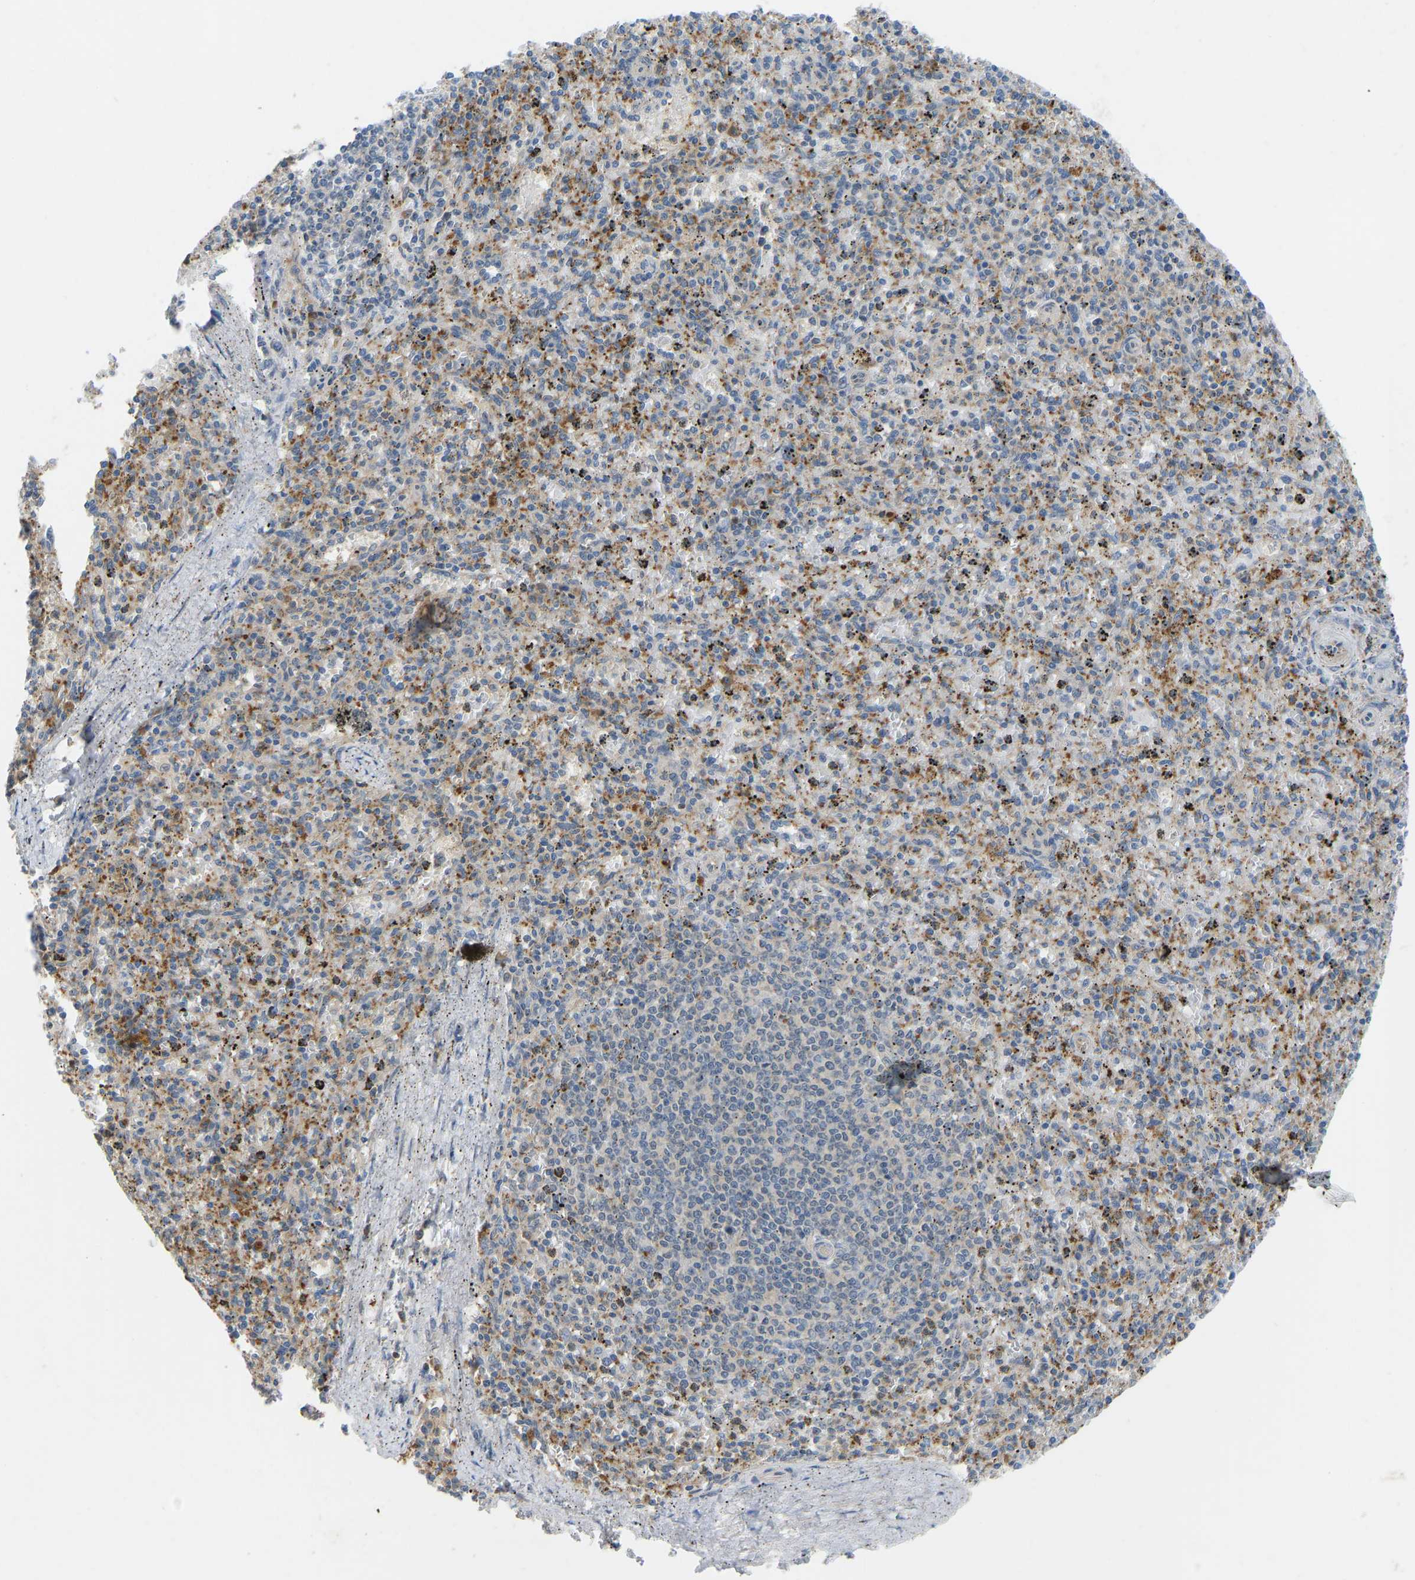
{"staining": {"intensity": "moderate", "quantity": "<25%", "location": "cytoplasmic/membranous"}, "tissue": "spleen", "cell_type": "Cells in red pulp", "image_type": "normal", "snomed": [{"axis": "morphology", "description": "Normal tissue, NOS"}, {"axis": "topography", "description": "Spleen"}], "caption": "Spleen stained with immunohistochemistry (IHC) shows moderate cytoplasmic/membranous expression in about <25% of cells in red pulp. (Stains: DAB (3,3'-diaminobenzidine) in brown, nuclei in blue, Microscopy: brightfield microscopy at high magnification).", "gene": "ZNF251", "patient": {"sex": "male", "age": 72}}